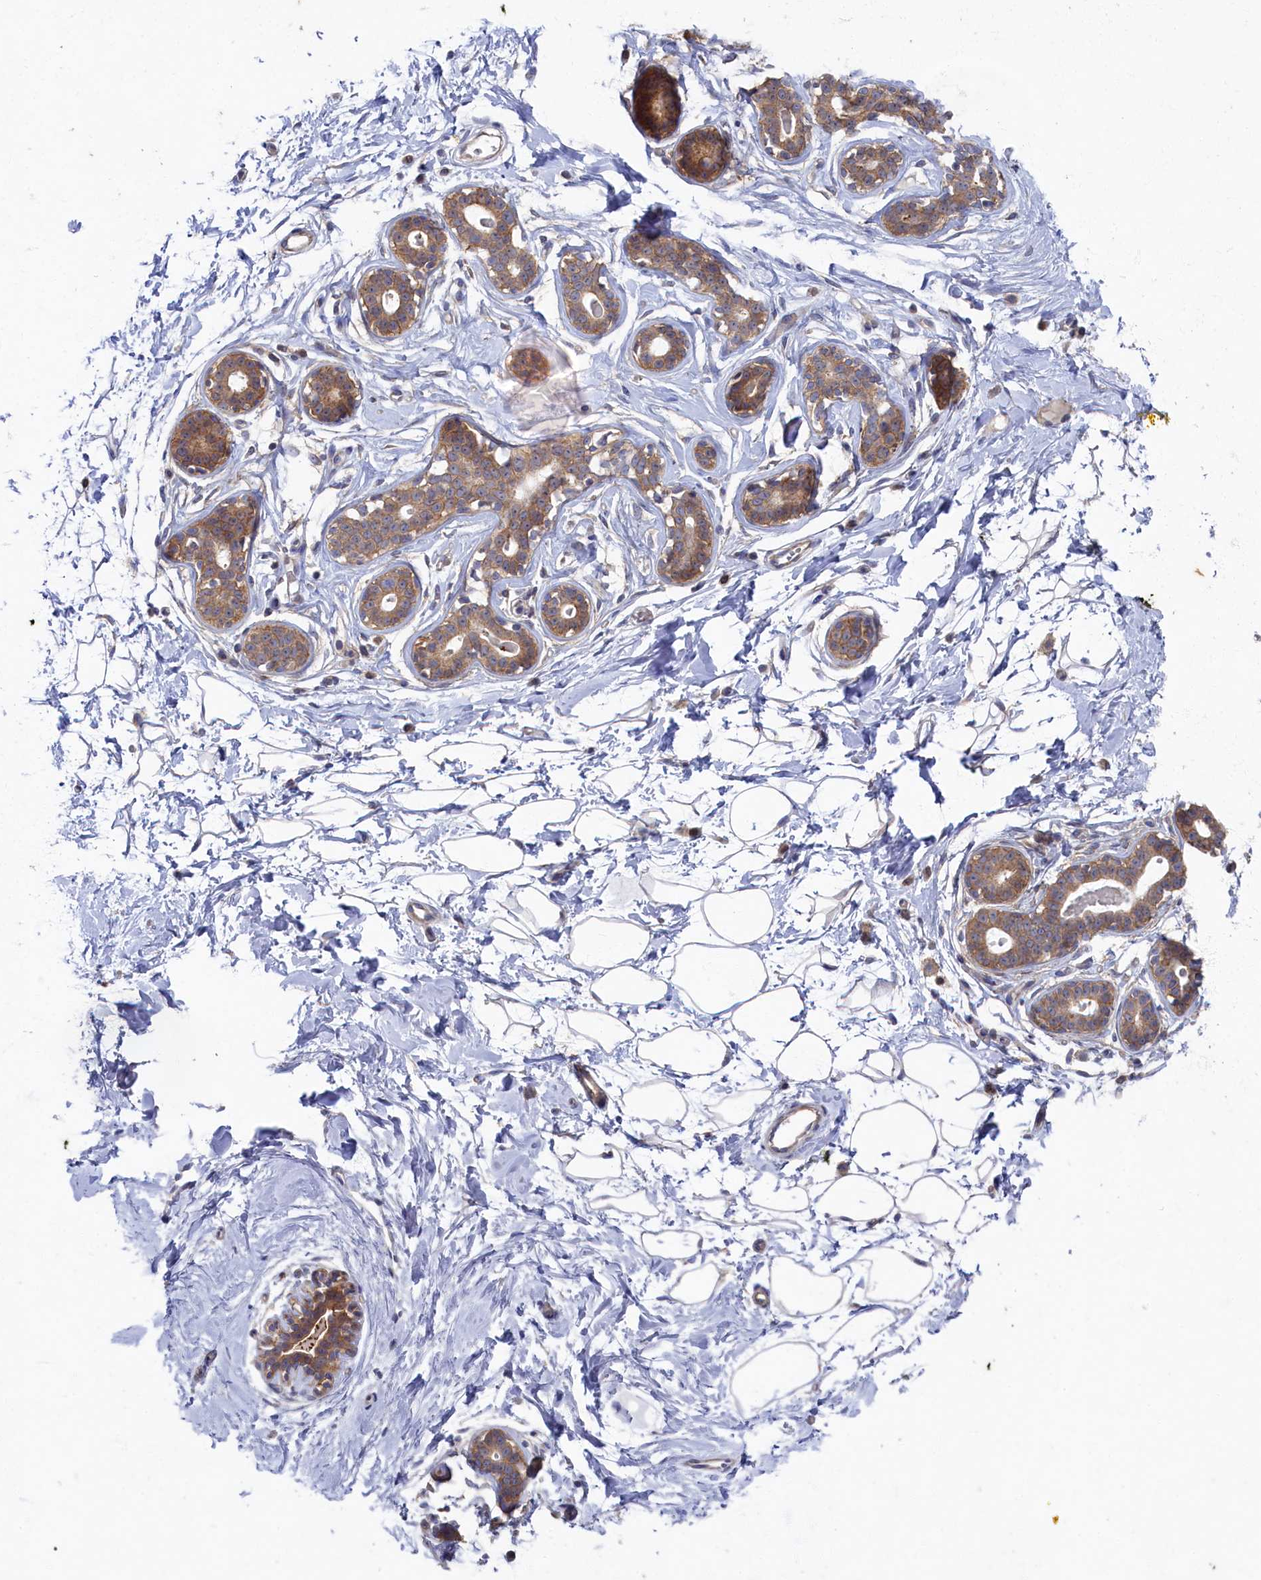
{"staining": {"intensity": "weak", "quantity": "25%-75%", "location": "cytoplasmic/membranous"}, "tissue": "breast", "cell_type": "Adipocytes", "image_type": "normal", "snomed": [{"axis": "morphology", "description": "Normal tissue, NOS"}, {"axis": "morphology", "description": "Adenoma, NOS"}, {"axis": "topography", "description": "Breast"}], "caption": "Brown immunohistochemical staining in normal breast displays weak cytoplasmic/membranous staining in approximately 25%-75% of adipocytes.", "gene": "WDR59", "patient": {"sex": "female", "age": 23}}